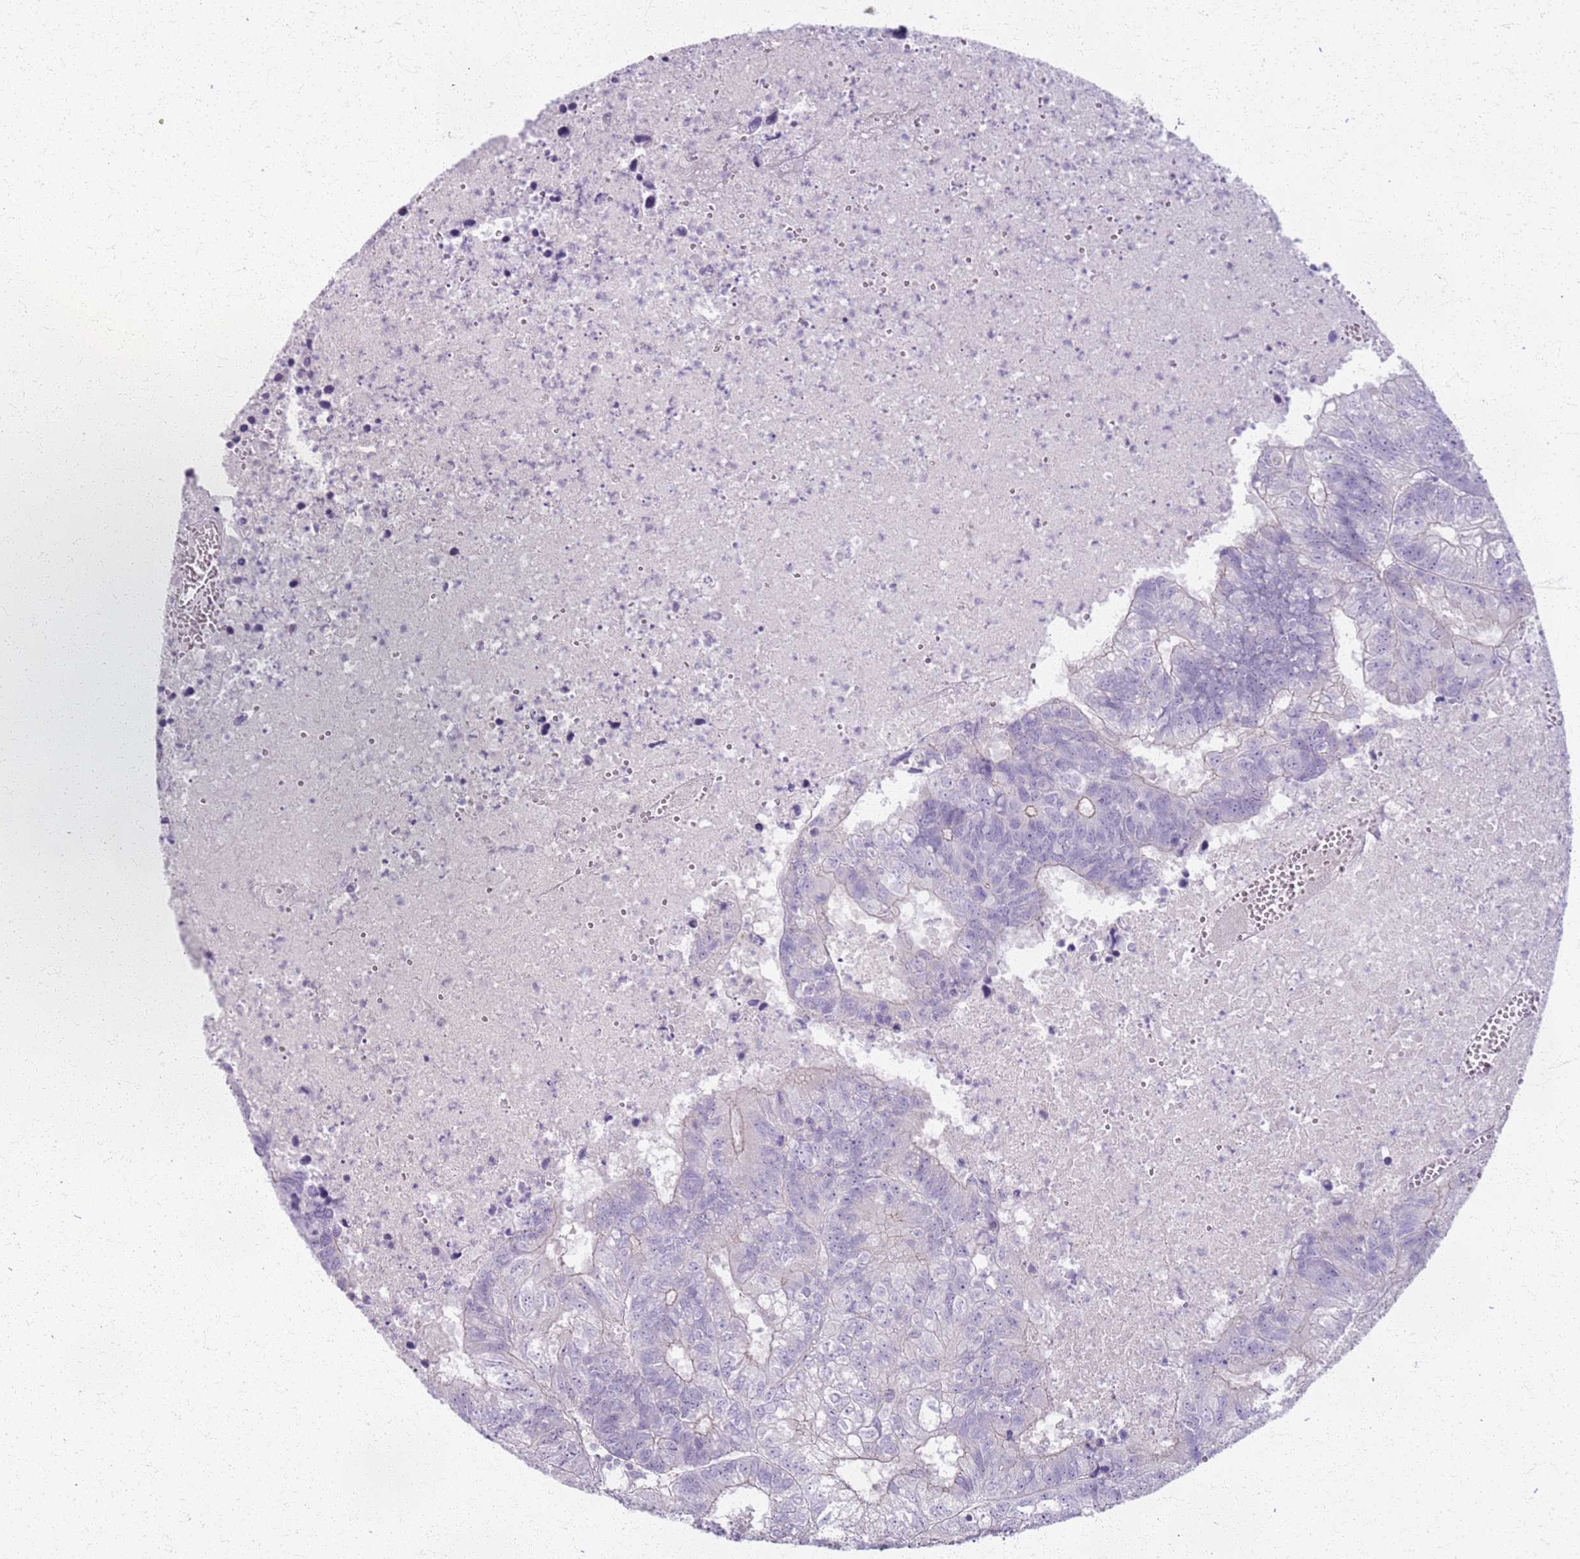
{"staining": {"intensity": "negative", "quantity": "none", "location": "none"}, "tissue": "colorectal cancer", "cell_type": "Tumor cells", "image_type": "cancer", "snomed": [{"axis": "morphology", "description": "Adenocarcinoma, NOS"}, {"axis": "topography", "description": "Colon"}], "caption": "Tumor cells show no significant expression in colorectal cancer.", "gene": "CSRP3", "patient": {"sex": "female", "age": 48}}